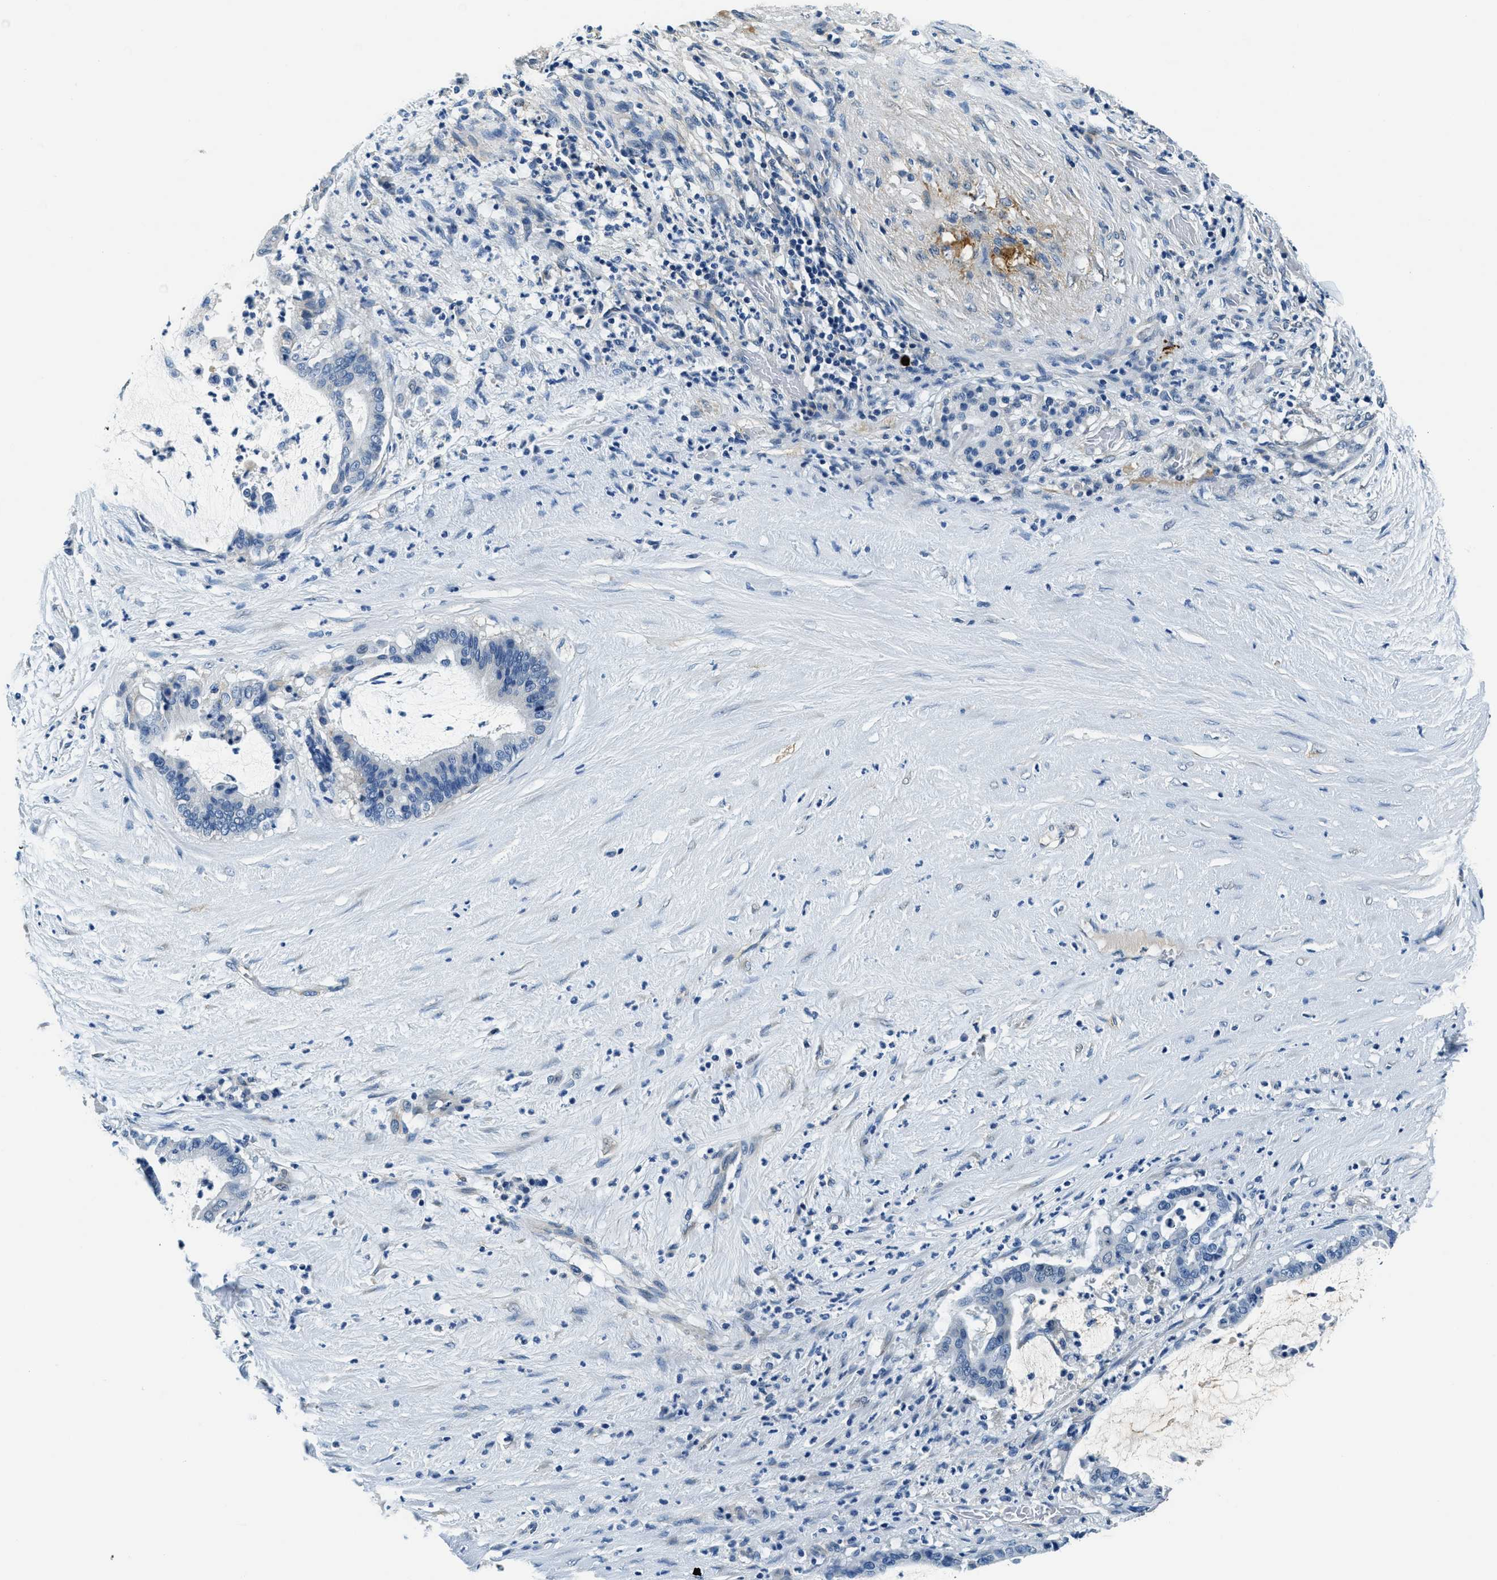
{"staining": {"intensity": "negative", "quantity": "none", "location": "none"}, "tissue": "pancreatic cancer", "cell_type": "Tumor cells", "image_type": "cancer", "snomed": [{"axis": "morphology", "description": "Adenocarcinoma, NOS"}, {"axis": "topography", "description": "Pancreas"}], "caption": "Pancreatic cancer was stained to show a protein in brown. There is no significant positivity in tumor cells.", "gene": "TMEM186", "patient": {"sex": "male", "age": 41}}